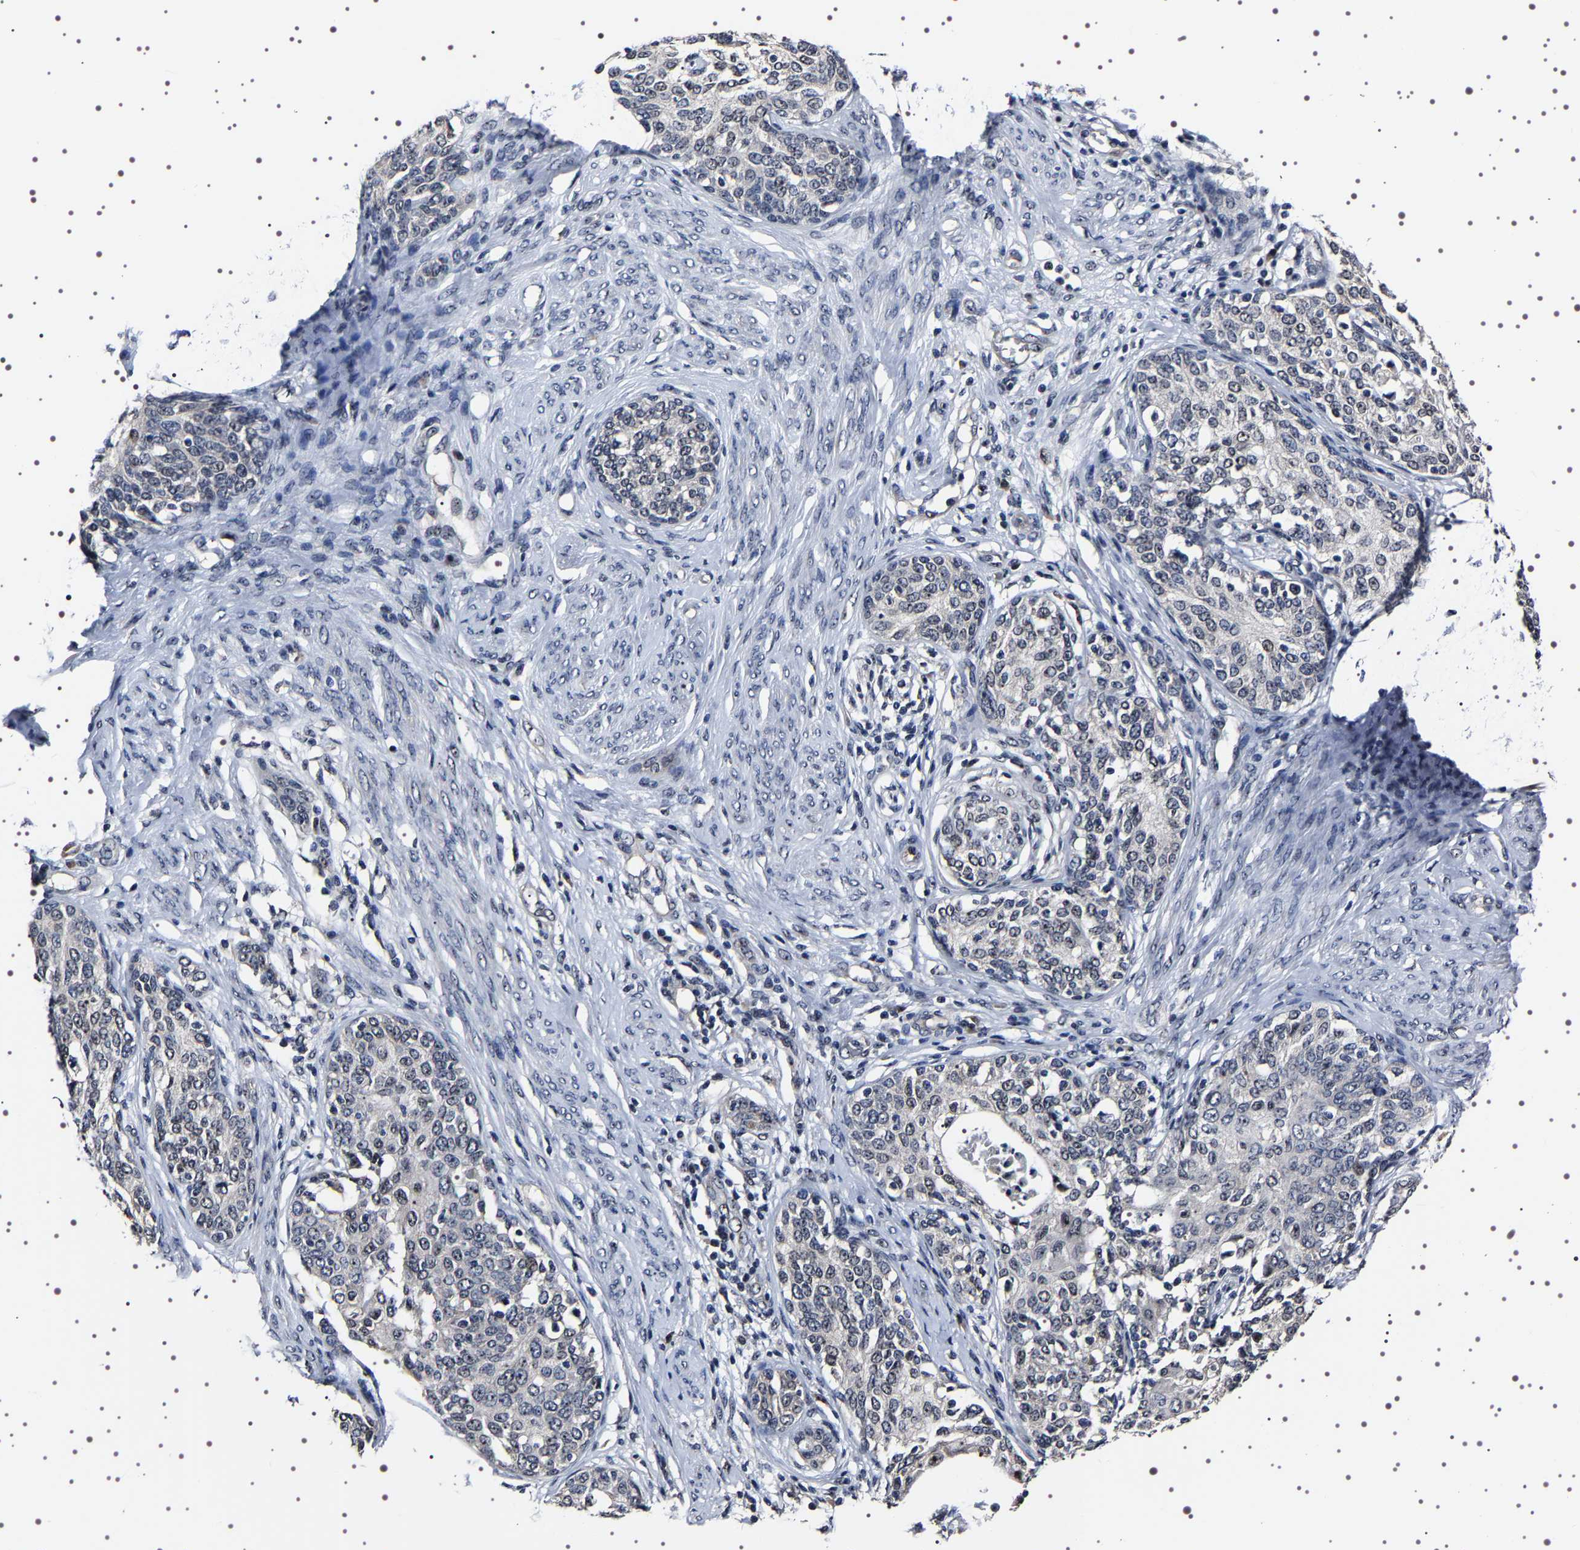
{"staining": {"intensity": "weak", "quantity": "25%-75%", "location": "nuclear"}, "tissue": "cervical cancer", "cell_type": "Tumor cells", "image_type": "cancer", "snomed": [{"axis": "morphology", "description": "Squamous cell carcinoma, NOS"}, {"axis": "morphology", "description": "Adenocarcinoma, NOS"}, {"axis": "topography", "description": "Cervix"}], "caption": "A high-resolution micrograph shows immunohistochemistry staining of squamous cell carcinoma (cervical), which exhibits weak nuclear positivity in about 25%-75% of tumor cells. Nuclei are stained in blue.", "gene": "GNL3", "patient": {"sex": "female", "age": 52}}